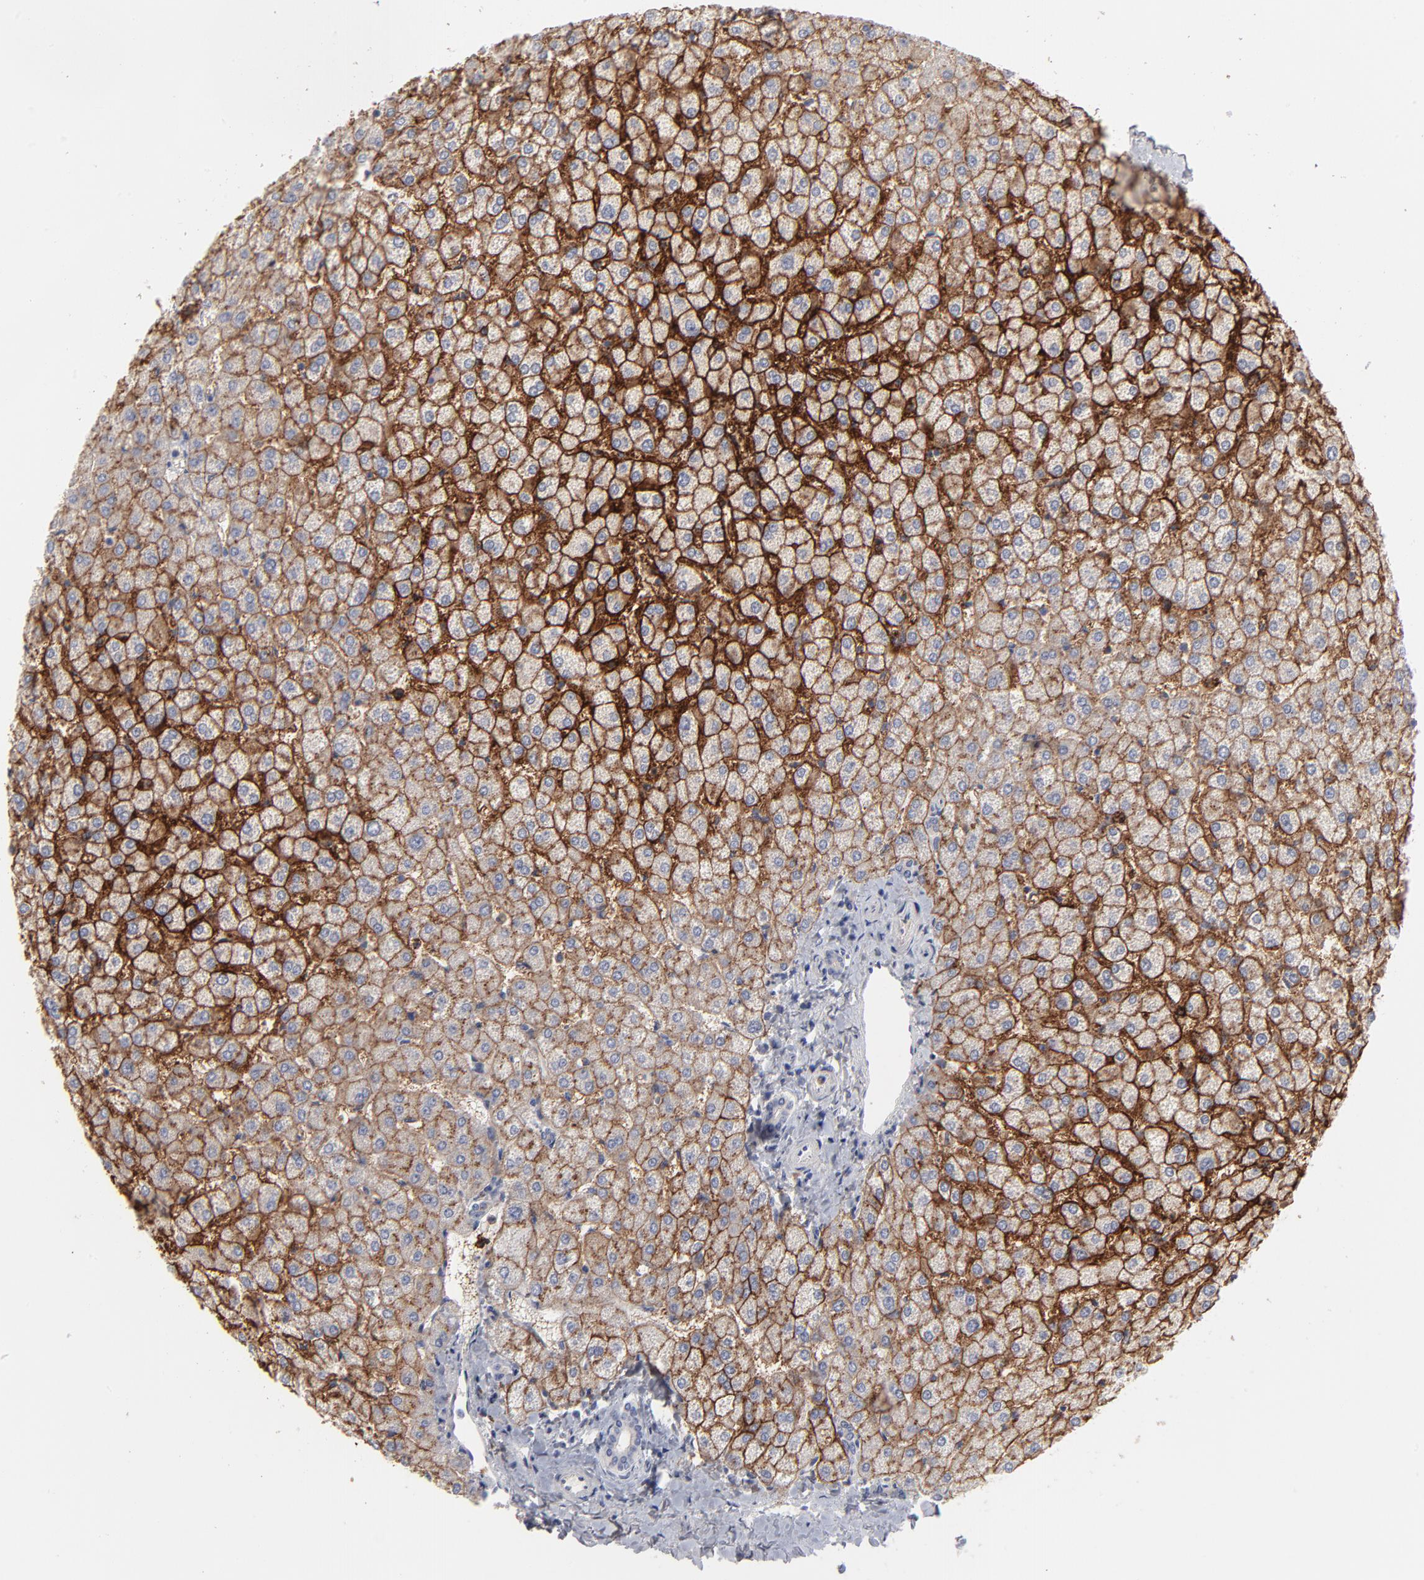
{"staining": {"intensity": "negative", "quantity": "none", "location": "none"}, "tissue": "liver", "cell_type": "Cholangiocytes", "image_type": "normal", "snomed": [{"axis": "morphology", "description": "Normal tissue, NOS"}, {"axis": "topography", "description": "Liver"}], "caption": "A high-resolution photomicrograph shows IHC staining of normal liver, which shows no significant staining in cholangiocytes.", "gene": "CCR3", "patient": {"sex": "female", "age": 32}}